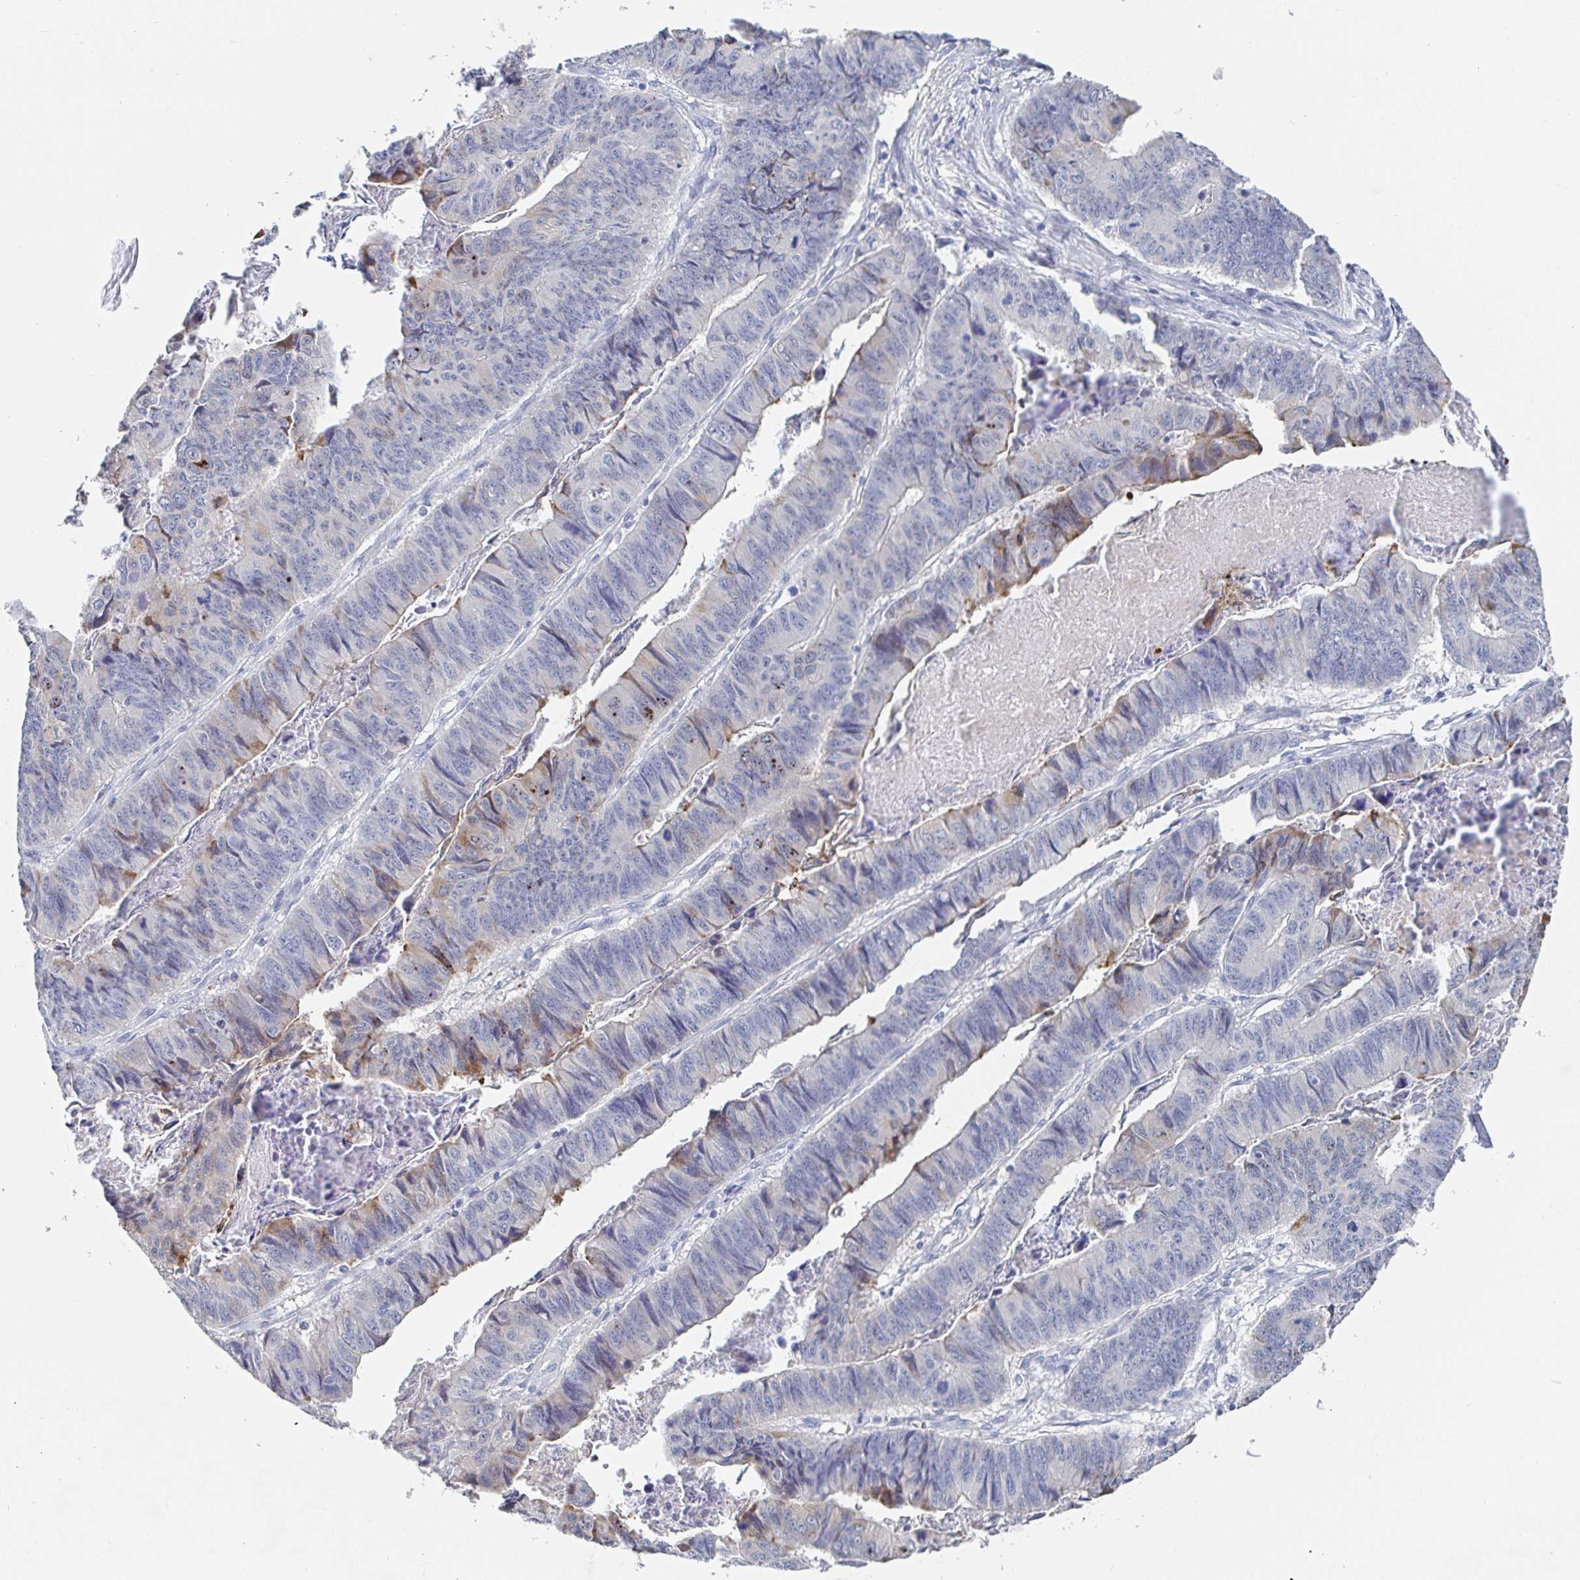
{"staining": {"intensity": "weak", "quantity": "<25%", "location": "cytoplasmic/membranous"}, "tissue": "stomach cancer", "cell_type": "Tumor cells", "image_type": "cancer", "snomed": [{"axis": "morphology", "description": "Adenocarcinoma, NOS"}, {"axis": "topography", "description": "Stomach, lower"}], "caption": "Stomach cancer (adenocarcinoma) was stained to show a protein in brown. There is no significant positivity in tumor cells.", "gene": "ZNF430", "patient": {"sex": "male", "age": 77}}